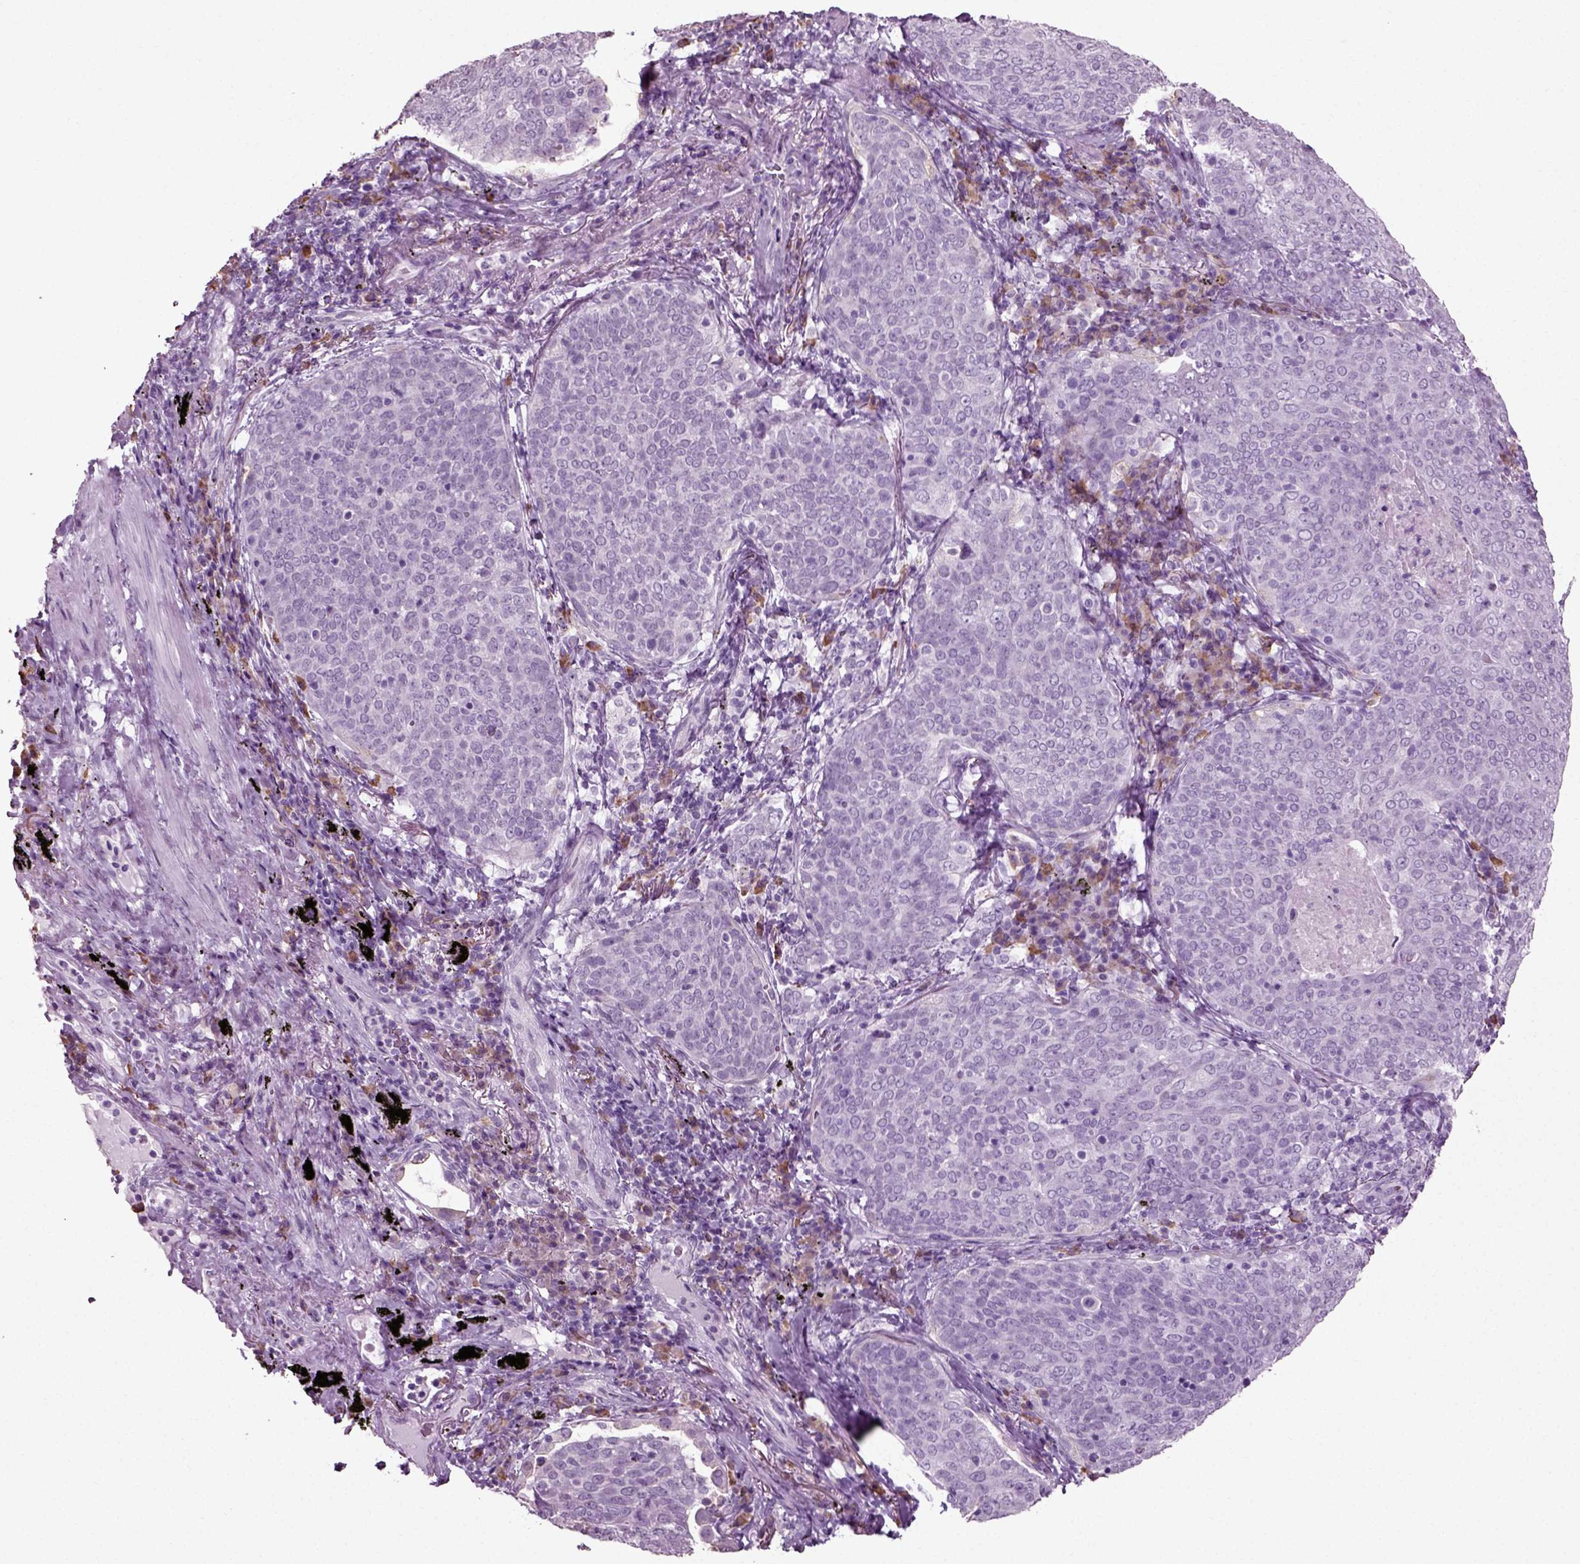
{"staining": {"intensity": "negative", "quantity": "none", "location": "none"}, "tissue": "lung cancer", "cell_type": "Tumor cells", "image_type": "cancer", "snomed": [{"axis": "morphology", "description": "Squamous cell carcinoma, NOS"}, {"axis": "topography", "description": "Lung"}], "caption": "The photomicrograph reveals no significant expression in tumor cells of lung cancer. (DAB (3,3'-diaminobenzidine) immunohistochemistry (IHC), high magnification).", "gene": "SLC26A8", "patient": {"sex": "male", "age": 82}}